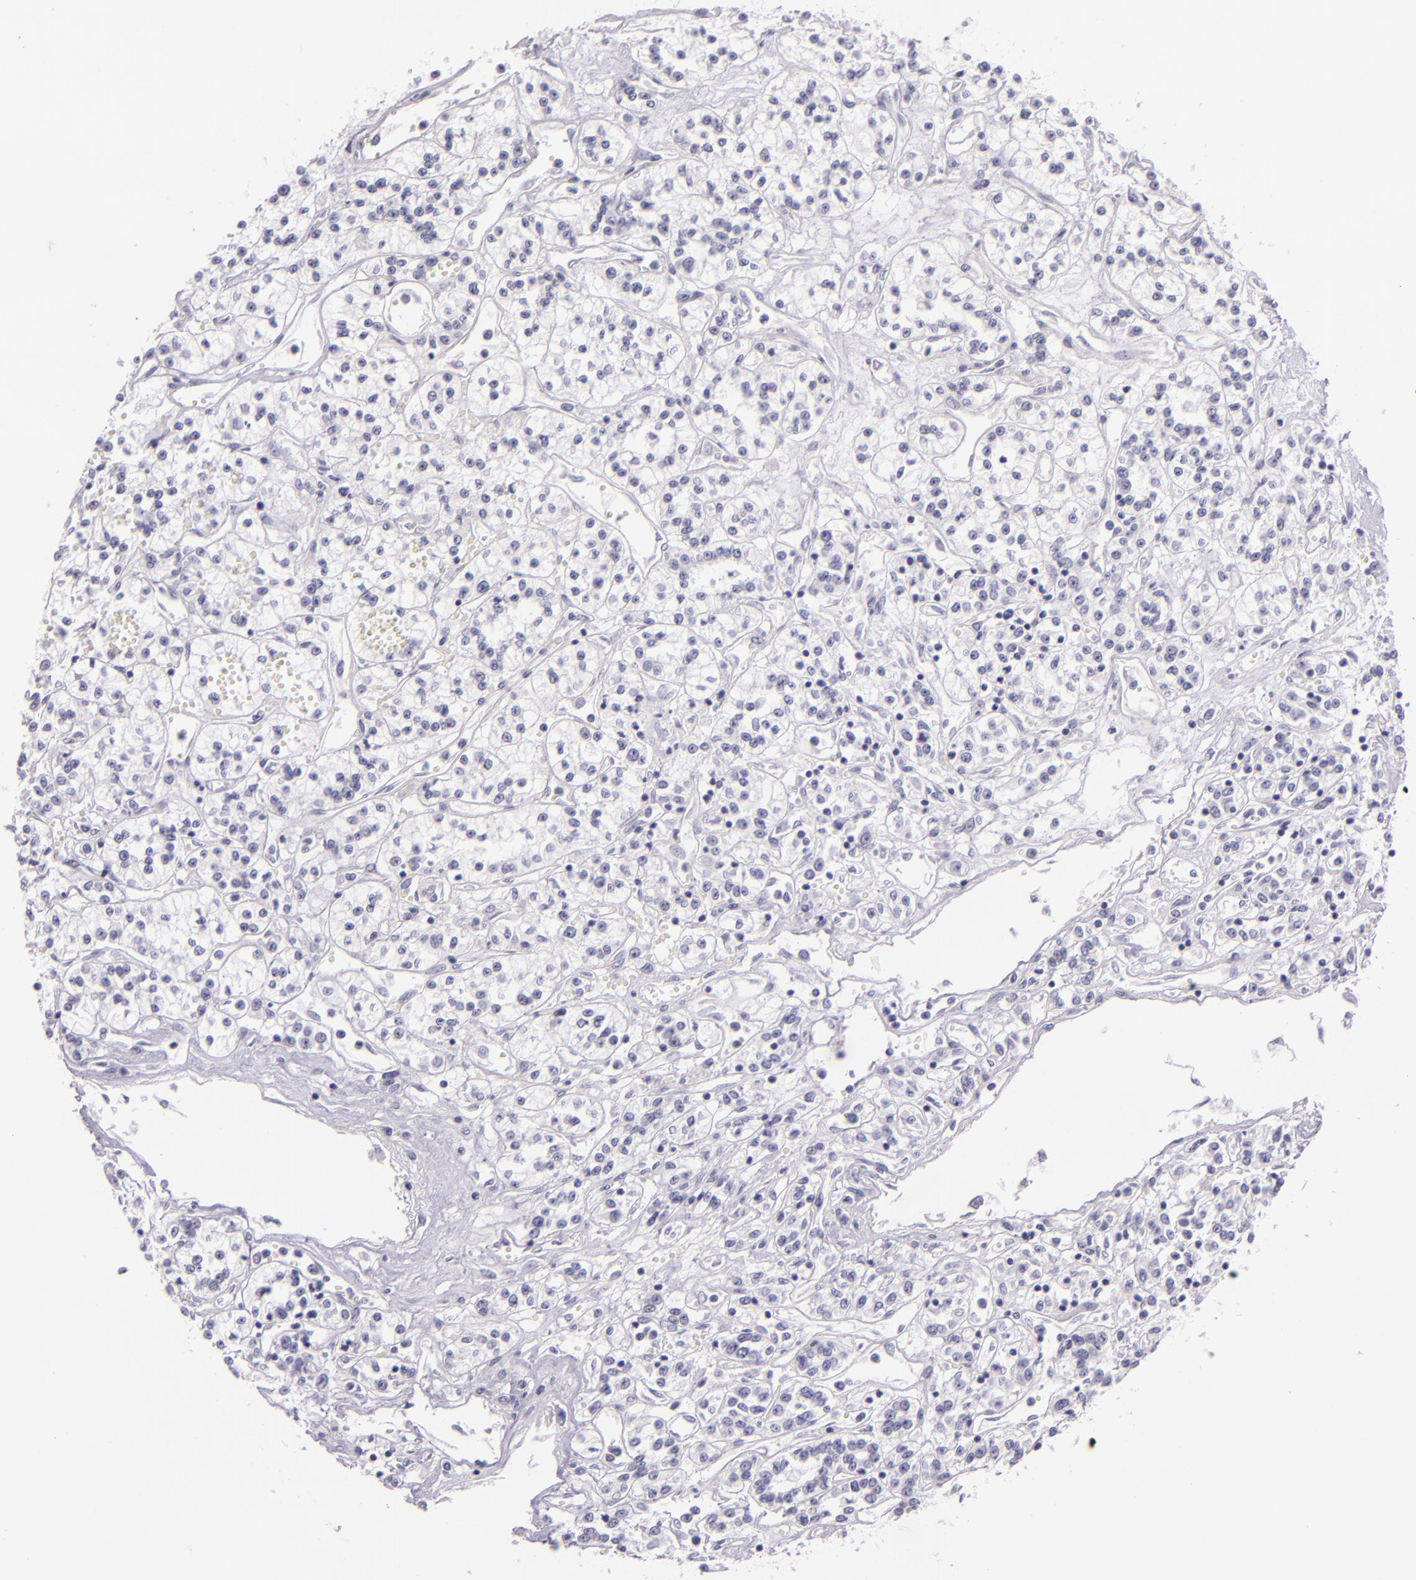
{"staining": {"intensity": "negative", "quantity": "none", "location": "none"}, "tissue": "renal cancer", "cell_type": "Tumor cells", "image_type": "cancer", "snomed": [{"axis": "morphology", "description": "Adenocarcinoma, NOS"}, {"axis": "topography", "description": "Kidney"}], "caption": "This is an immunohistochemistry (IHC) micrograph of renal cancer. There is no expression in tumor cells.", "gene": "HSP90AA1", "patient": {"sex": "female", "age": 76}}